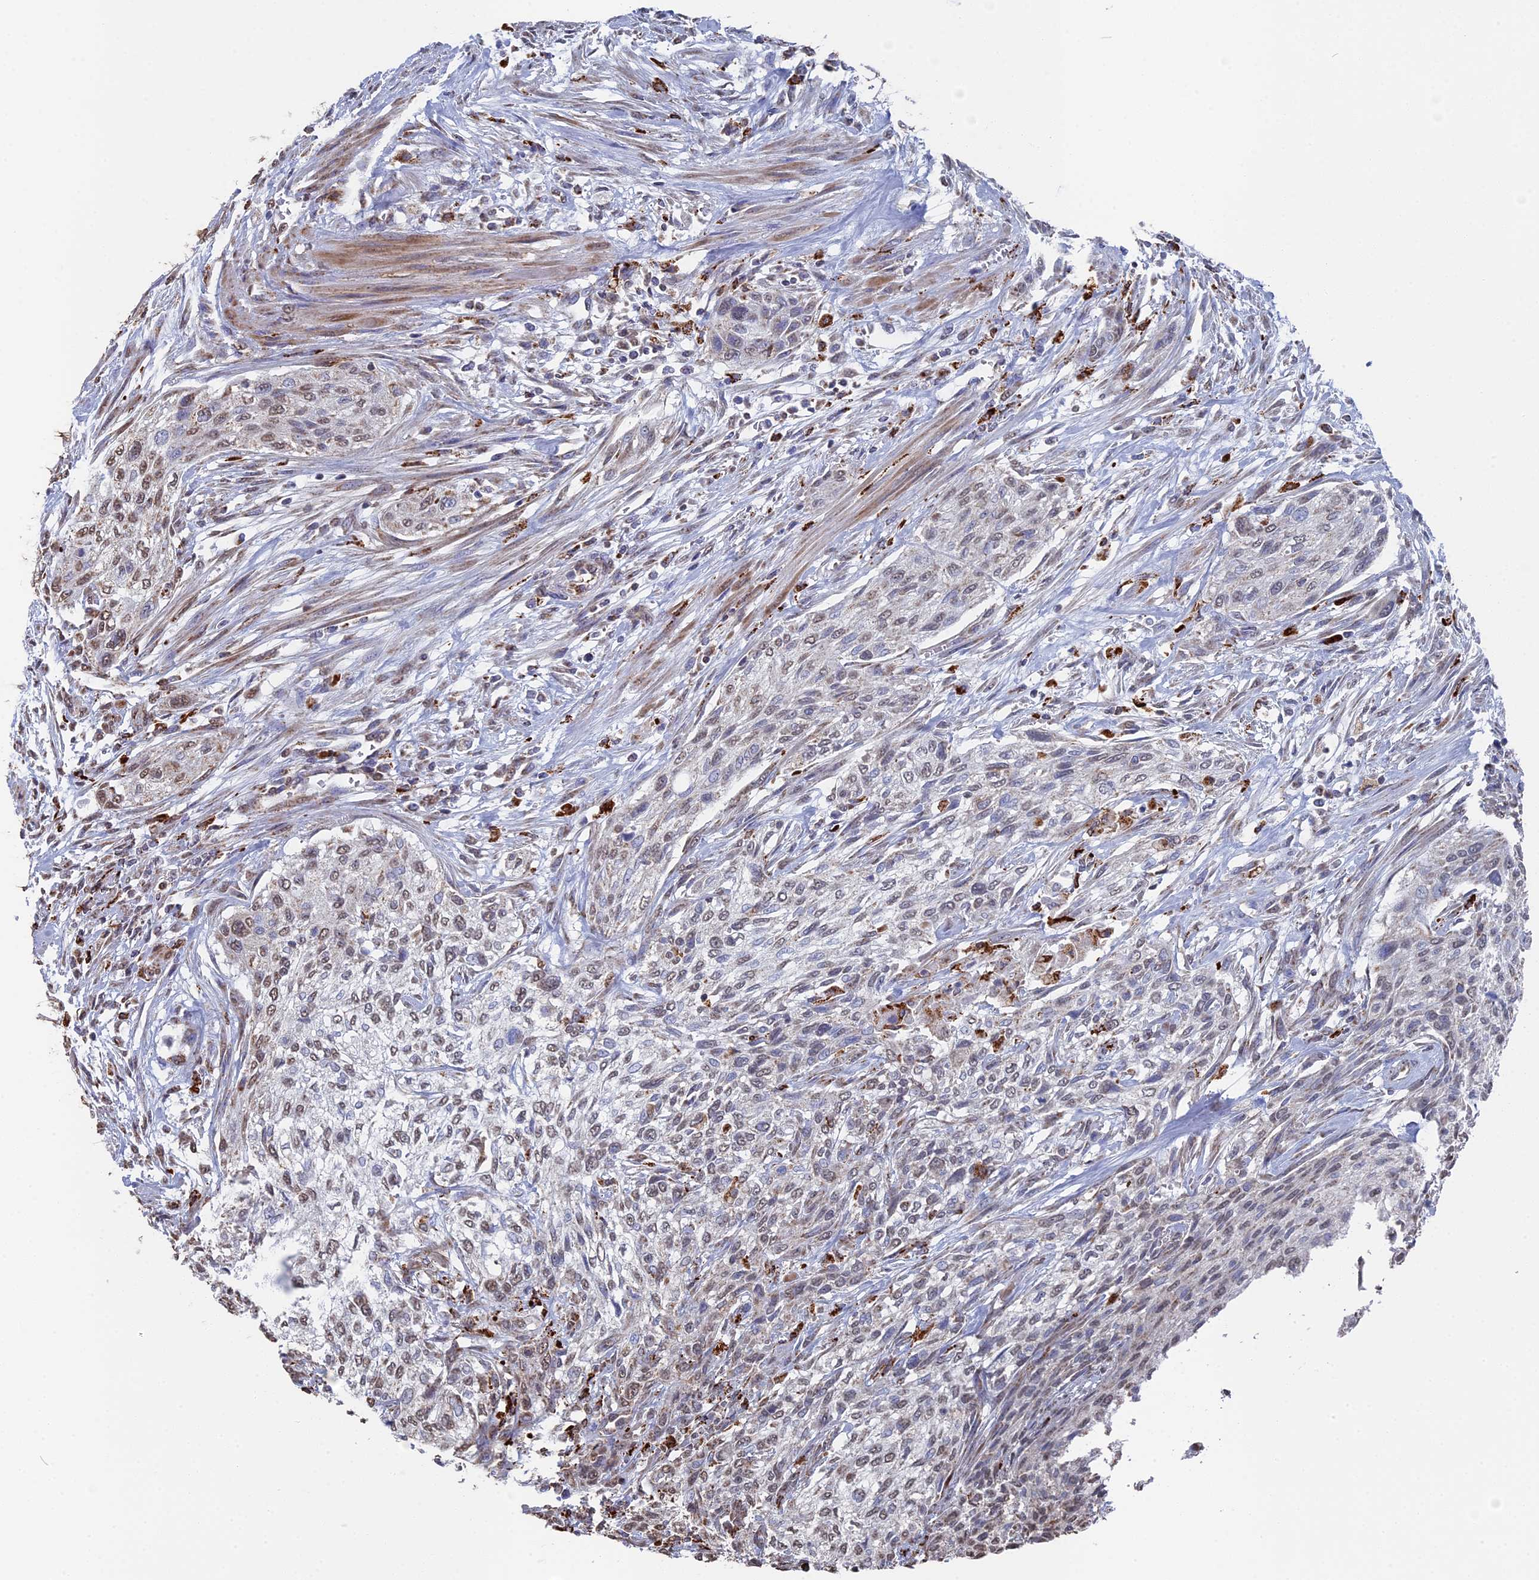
{"staining": {"intensity": "negative", "quantity": "none", "location": "none"}, "tissue": "urothelial cancer", "cell_type": "Tumor cells", "image_type": "cancer", "snomed": [{"axis": "morphology", "description": "Urothelial carcinoma, High grade"}, {"axis": "topography", "description": "Urinary bladder"}], "caption": "High magnification brightfield microscopy of urothelial cancer stained with DAB (3,3'-diaminobenzidine) (brown) and counterstained with hematoxylin (blue): tumor cells show no significant expression.", "gene": "SMG9", "patient": {"sex": "male", "age": 35}}